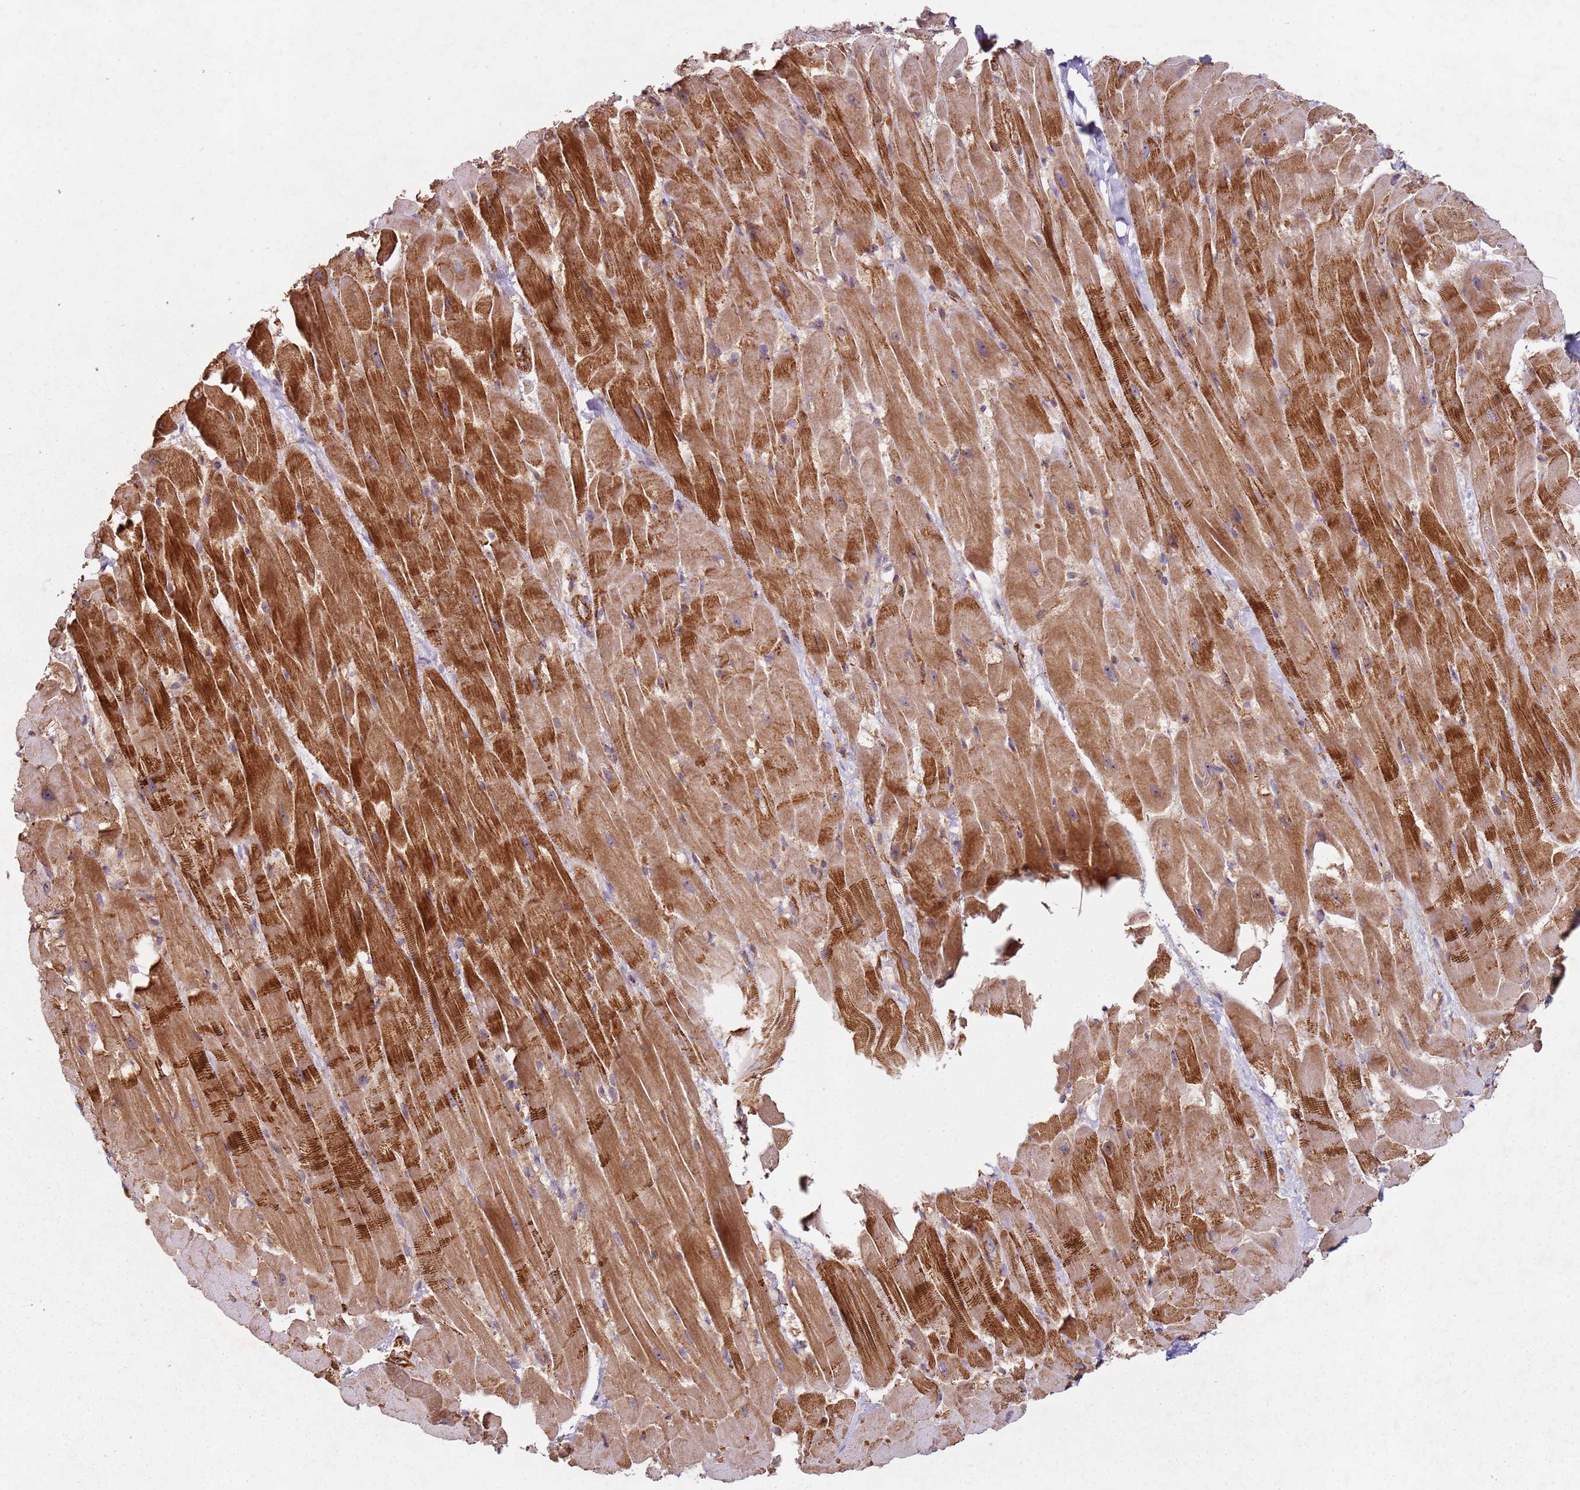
{"staining": {"intensity": "strong", "quantity": ">75%", "location": "cytoplasmic/membranous"}, "tissue": "heart muscle", "cell_type": "Cardiomyocytes", "image_type": "normal", "snomed": [{"axis": "morphology", "description": "Normal tissue, NOS"}, {"axis": "topography", "description": "Heart"}], "caption": "Heart muscle stained with immunohistochemistry (IHC) shows strong cytoplasmic/membranous positivity in approximately >75% of cardiomyocytes.", "gene": "C2CD4B", "patient": {"sex": "male", "age": 37}}